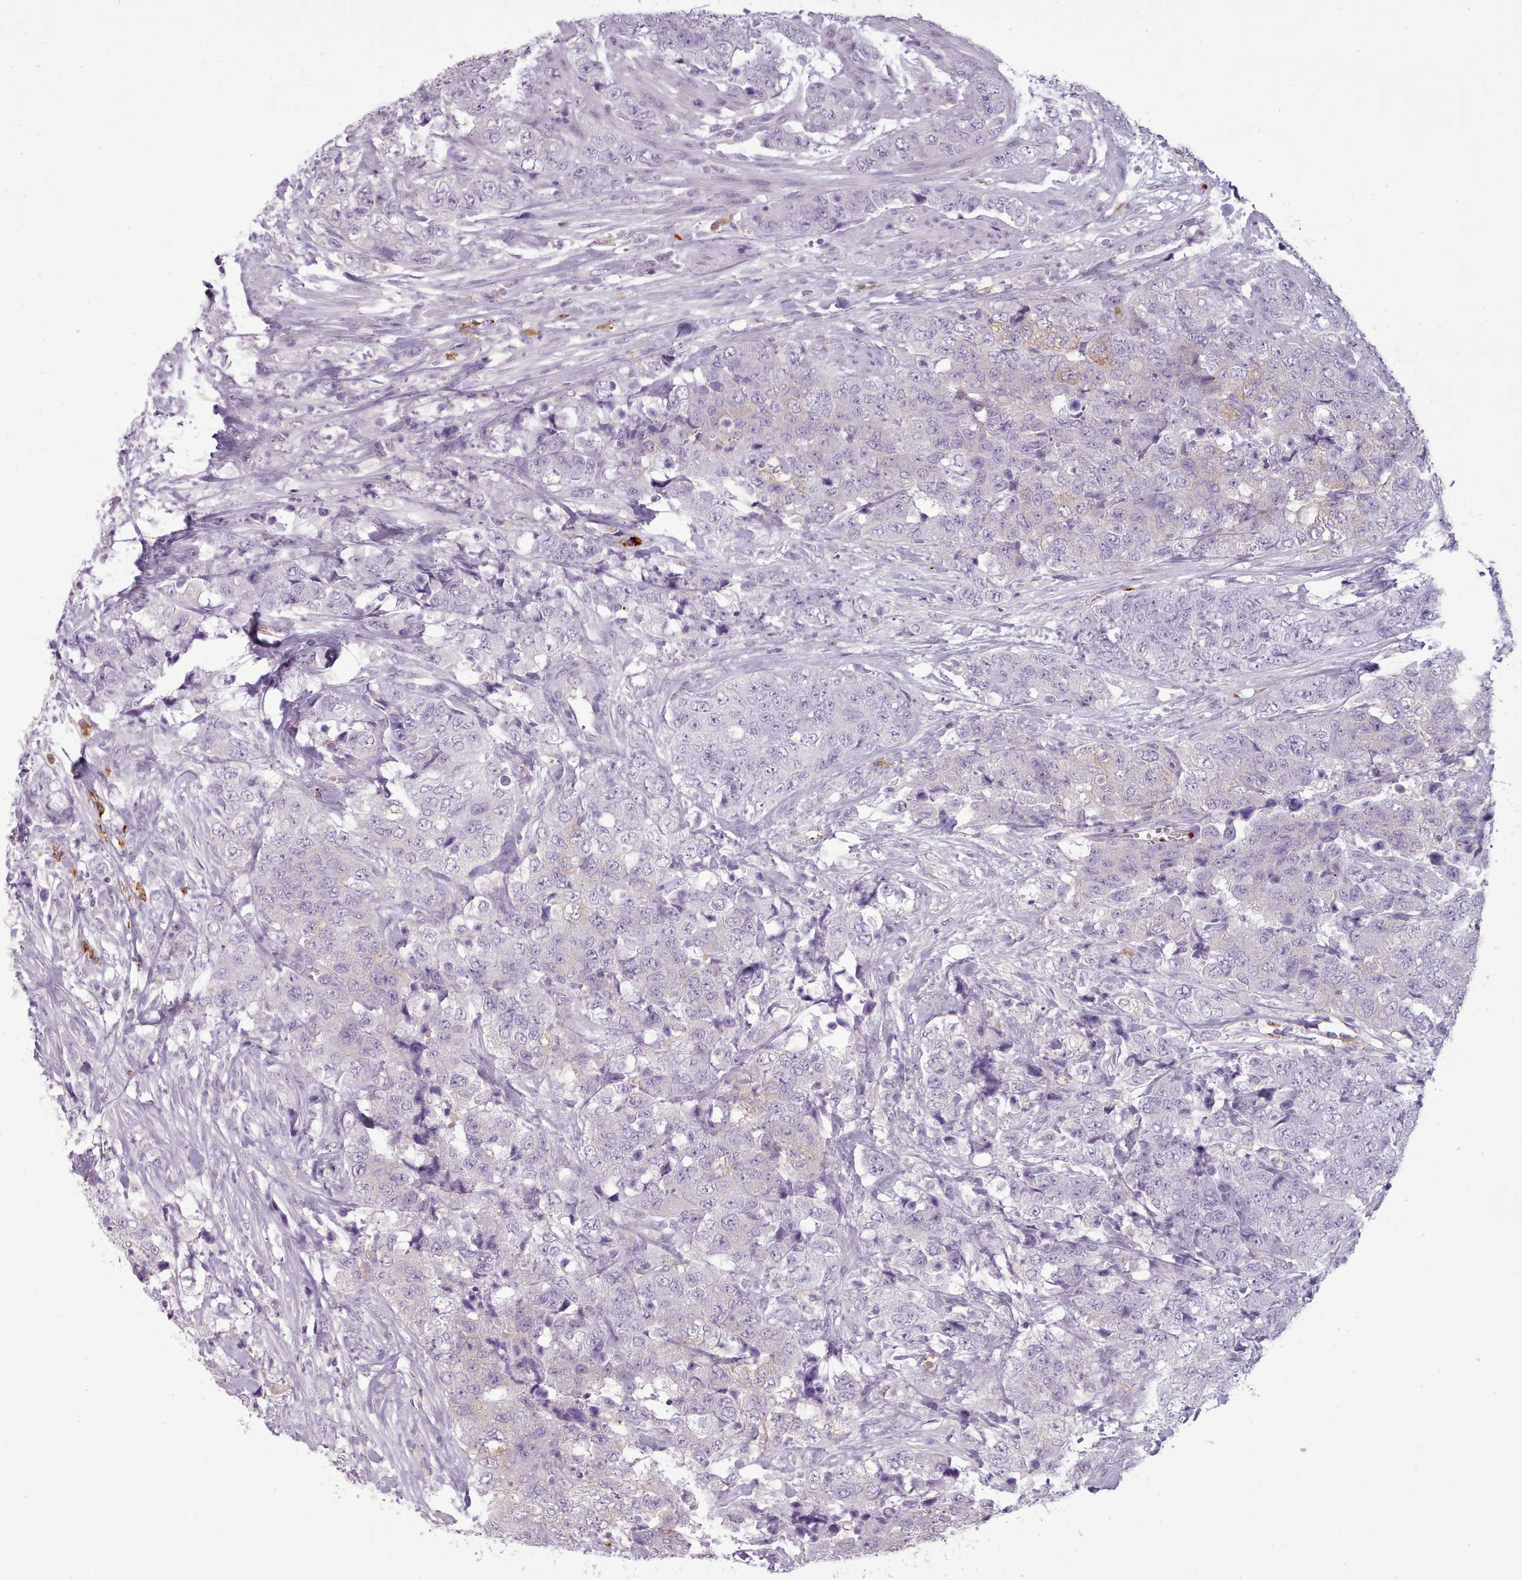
{"staining": {"intensity": "negative", "quantity": "none", "location": "none"}, "tissue": "urothelial cancer", "cell_type": "Tumor cells", "image_type": "cancer", "snomed": [{"axis": "morphology", "description": "Urothelial carcinoma, High grade"}, {"axis": "topography", "description": "Urinary bladder"}], "caption": "Immunohistochemistry photomicrograph of human urothelial cancer stained for a protein (brown), which demonstrates no staining in tumor cells. (DAB (3,3'-diaminobenzidine) IHC visualized using brightfield microscopy, high magnification).", "gene": "NDST2", "patient": {"sex": "female", "age": 78}}